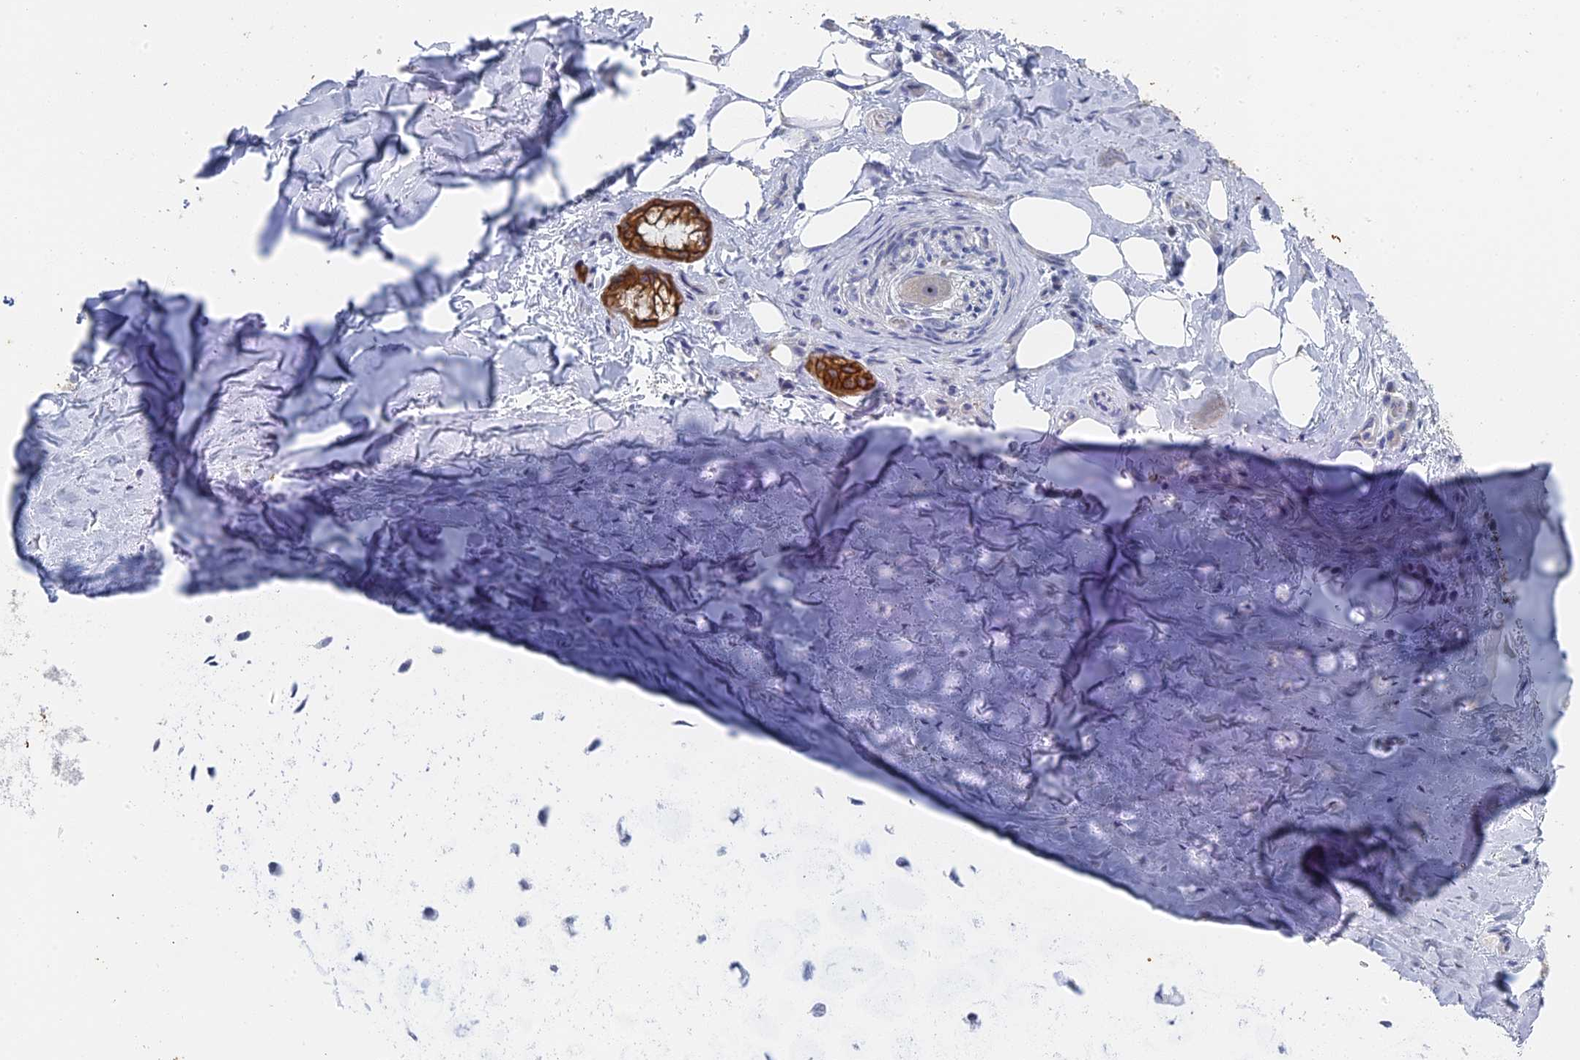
{"staining": {"intensity": "negative", "quantity": "none", "location": "none"}, "tissue": "adipose tissue", "cell_type": "Adipocytes", "image_type": "normal", "snomed": [{"axis": "morphology", "description": "Normal tissue, NOS"}, {"axis": "topography", "description": "Lymph node"}, {"axis": "topography", "description": "Cartilage tissue"}, {"axis": "topography", "description": "Bronchus"}], "caption": "IHC of unremarkable human adipose tissue demonstrates no expression in adipocytes.", "gene": "SRFBP1", "patient": {"sex": "male", "age": 63}}